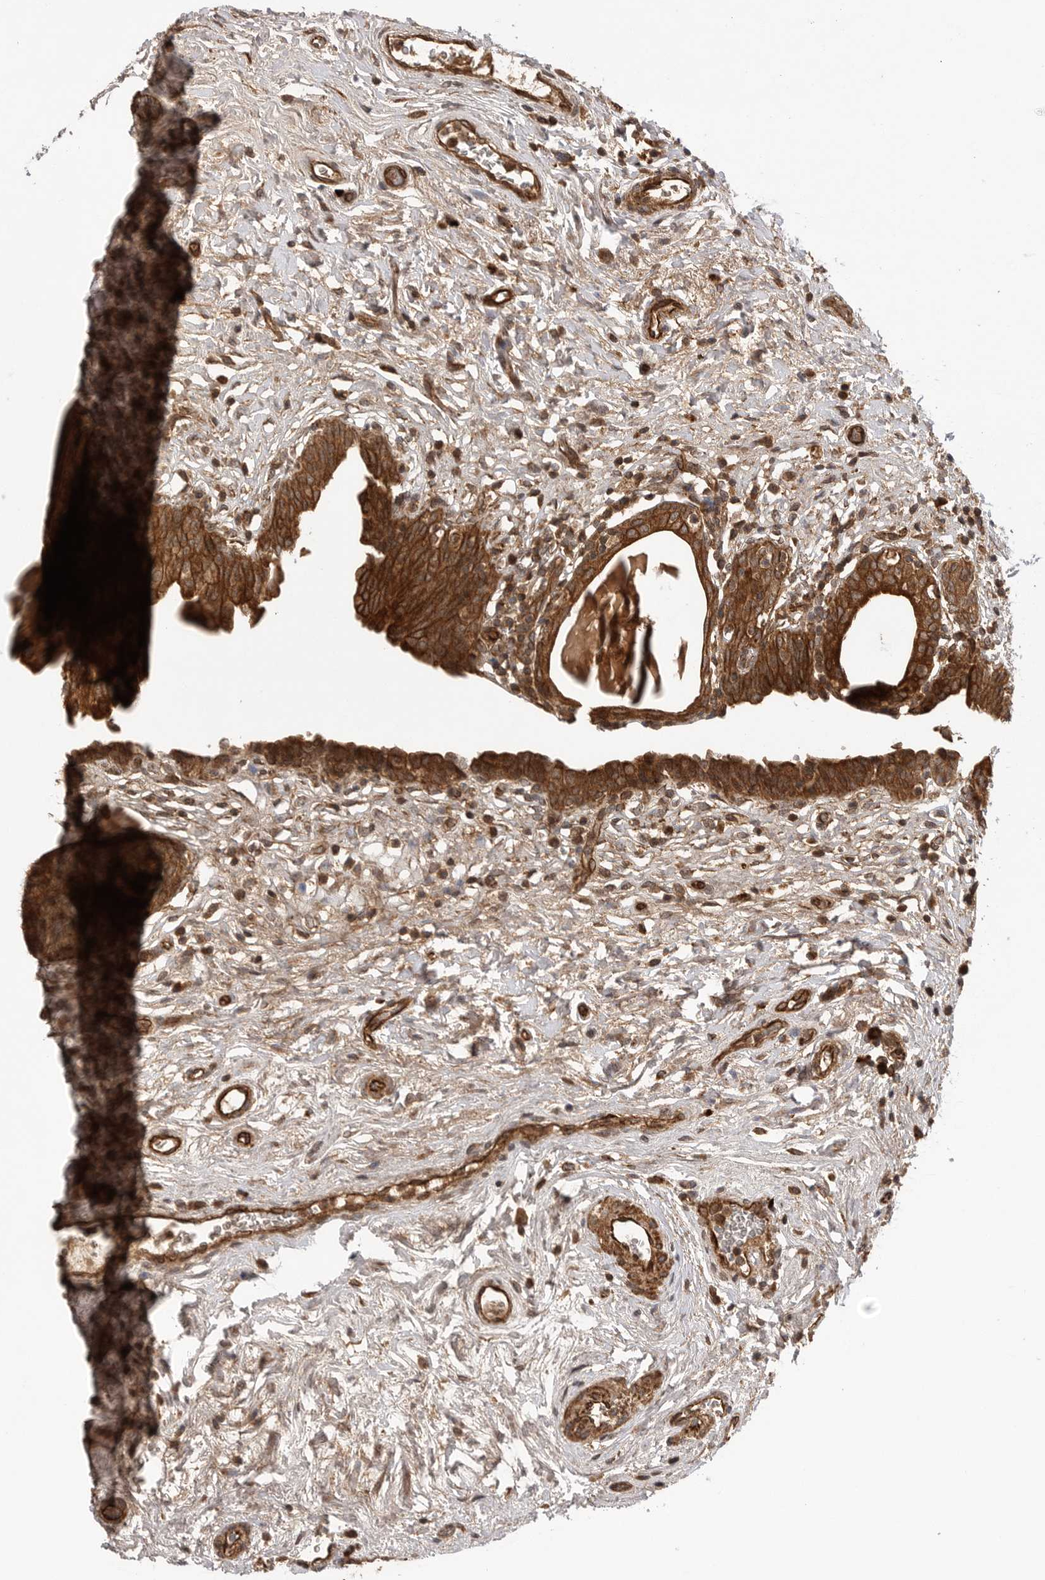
{"staining": {"intensity": "strong", "quantity": ">75%", "location": "cytoplasmic/membranous"}, "tissue": "urinary bladder", "cell_type": "Urothelial cells", "image_type": "normal", "snomed": [{"axis": "morphology", "description": "Normal tissue, NOS"}, {"axis": "topography", "description": "Urinary bladder"}], "caption": "High-magnification brightfield microscopy of benign urinary bladder stained with DAB (brown) and counterstained with hematoxylin (blue). urothelial cells exhibit strong cytoplasmic/membranous expression is seen in approximately>75% of cells.", "gene": "PRDX4", "patient": {"sex": "male", "age": 83}}